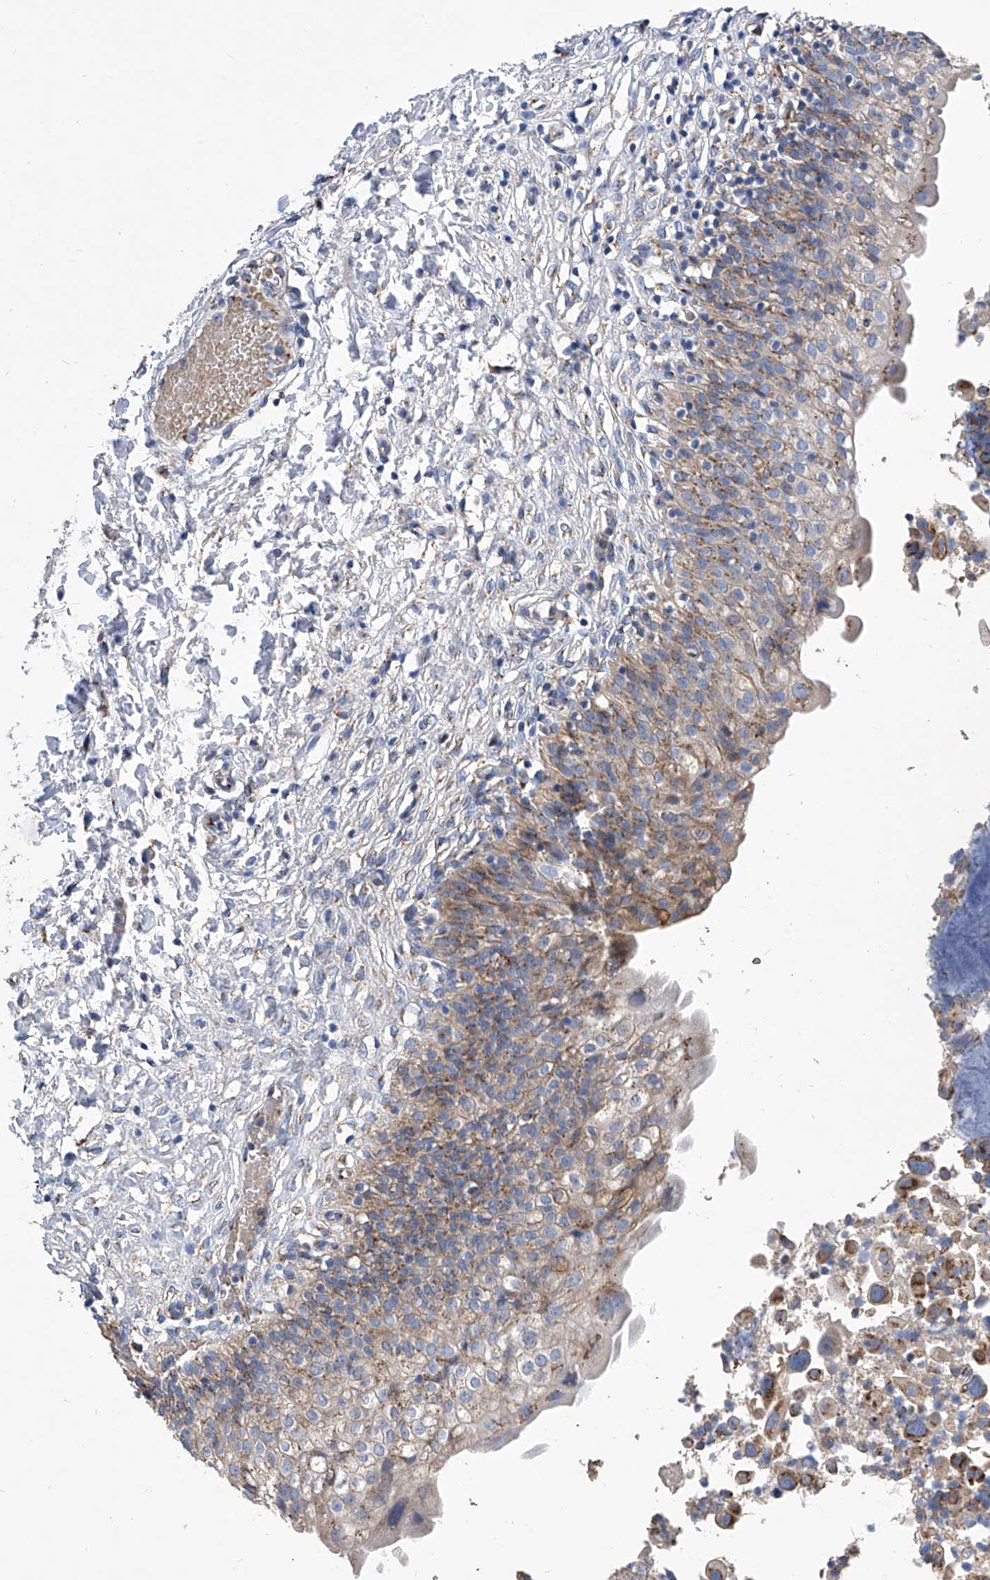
{"staining": {"intensity": "moderate", "quantity": "25%-75%", "location": "cytoplasmic/membranous"}, "tissue": "urinary bladder", "cell_type": "Urothelial cells", "image_type": "normal", "snomed": [{"axis": "morphology", "description": "Normal tissue, NOS"}, {"axis": "topography", "description": "Urinary bladder"}], "caption": "Immunohistochemical staining of normal human urinary bladder displays moderate cytoplasmic/membranous protein staining in approximately 25%-75% of urothelial cells.", "gene": "TJAP1", "patient": {"sex": "male", "age": 55}}